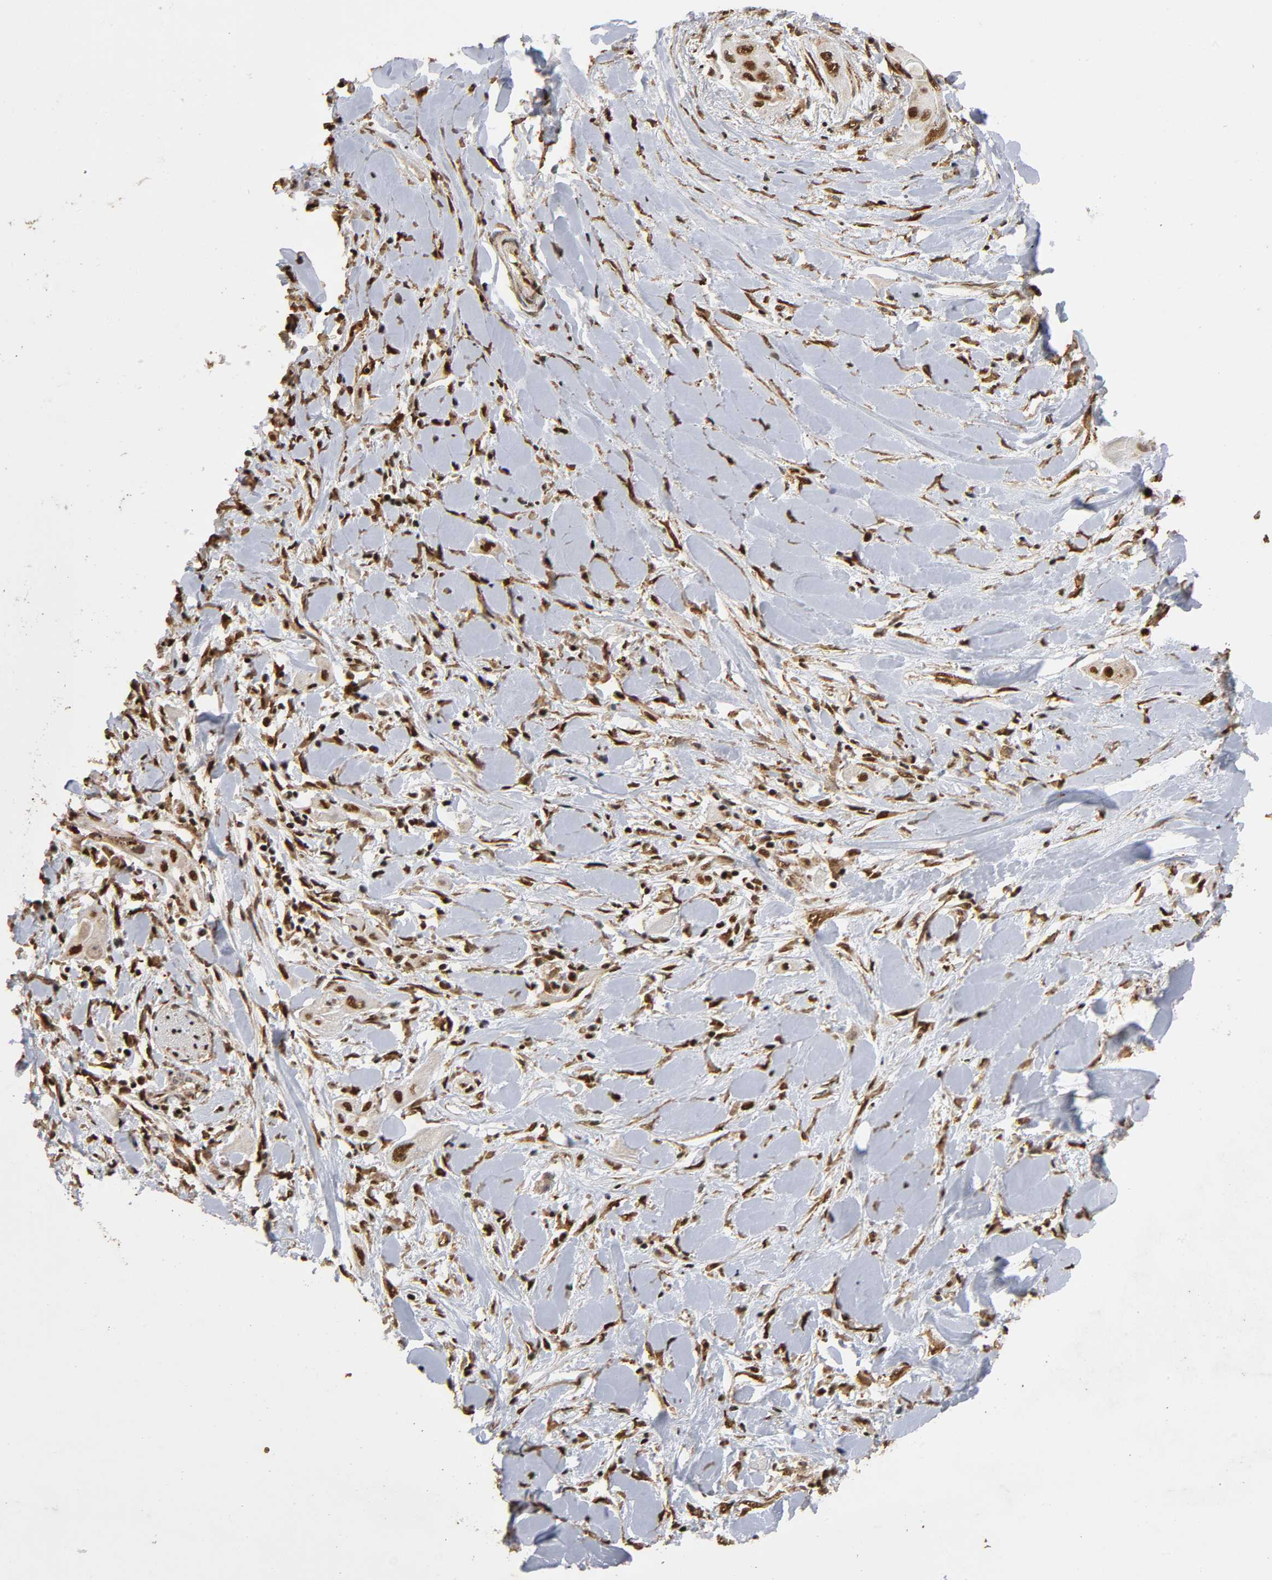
{"staining": {"intensity": "strong", "quantity": ">75%", "location": "nuclear"}, "tissue": "lung cancer", "cell_type": "Tumor cells", "image_type": "cancer", "snomed": [{"axis": "morphology", "description": "Squamous cell carcinoma, NOS"}, {"axis": "topography", "description": "Lung"}], "caption": "A histopathology image of human lung squamous cell carcinoma stained for a protein demonstrates strong nuclear brown staining in tumor cells. The staining was performed using DAB (3,3'-diaminobenzidine), with brown indicating positive protein expression. Nuclei are stained blue with hematoxylin.", "gene": "RNF122", "patient": {"sex": "female", "age": 47}}